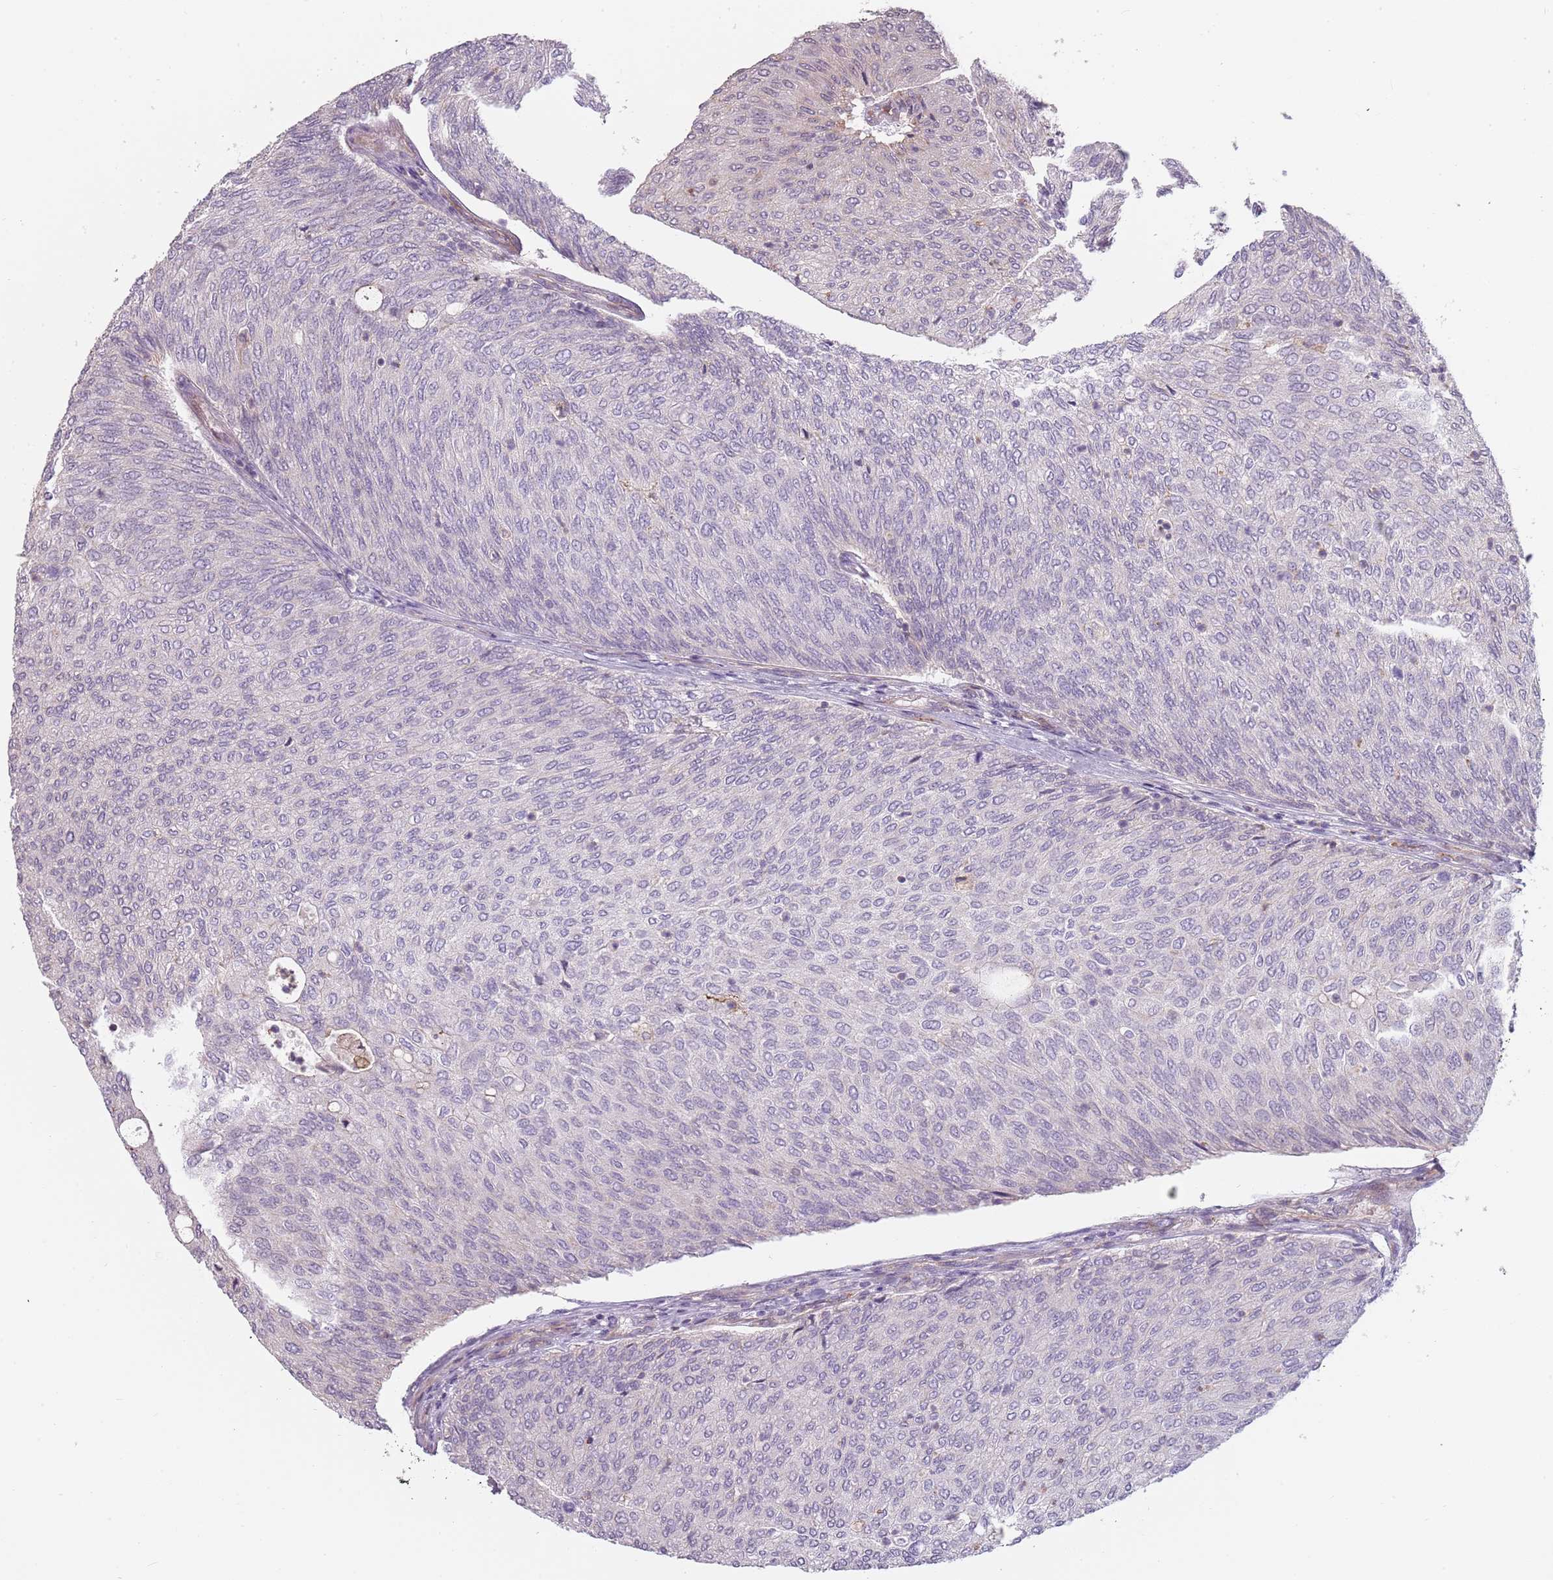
{"staining": {"intensity": "negative", "quantity": "none", "location": "none"}, "tissue": "urothelial cancer", "cell_type": "Tumor cells", "image_type": "cancer", "snomed": [{"axis": "morphology", "description": "Urothelial carcinoma, Low grade"}, {"axis": "topography", "description": "Urinary bladder"}], "caption": "There is no significant staining in tumor cells of urothelial carcinoma (low-grade). (Brightfield microscopy of DAB immunohistochemistry (IHC) at high magnification).", "gene": "PPP1R14C", "patient": {"sex": "female", "age": 79}}